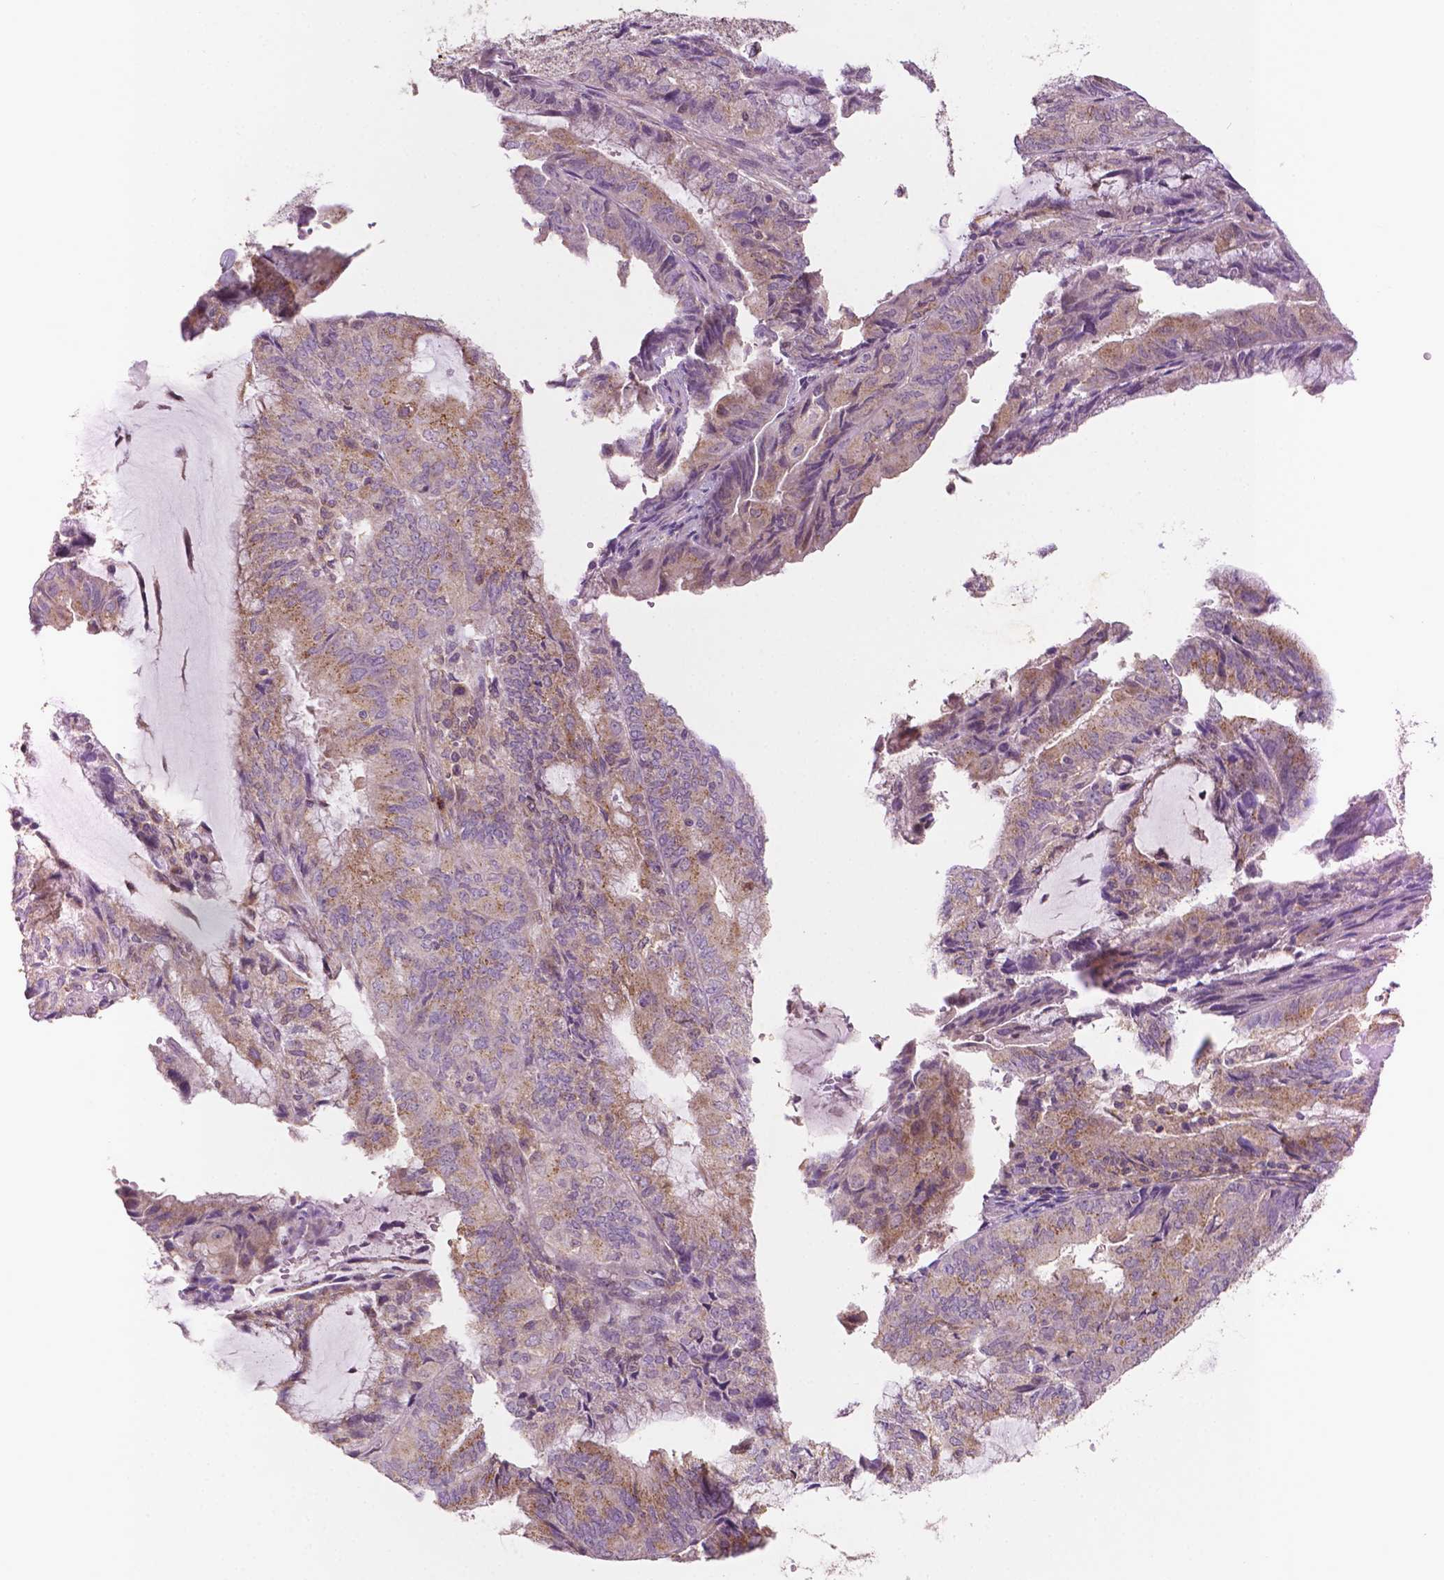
{"staining": {"intensity": "weak", "quantity": "25%-75%", "location": "cytoplasmic/membranous"}, "tissue": "endometrial cancer", "cell_type": "Tumor cells", "image_type": "cancer", "snomed": [{"axis": "morphology", "description": "Adenocarcinoma, NOS"}, {"axis": "topography", "description": "Endometrium"}], "caption": "Endometrial cancer (adenocarcinoma) tissue displays weak cytoplasmic/membranous staining in about 25%-75% of tumor cells, visualized by immunohistochemistry.", "gene": "EBAG9", "patient": {"sex": "female", "age": 81}}